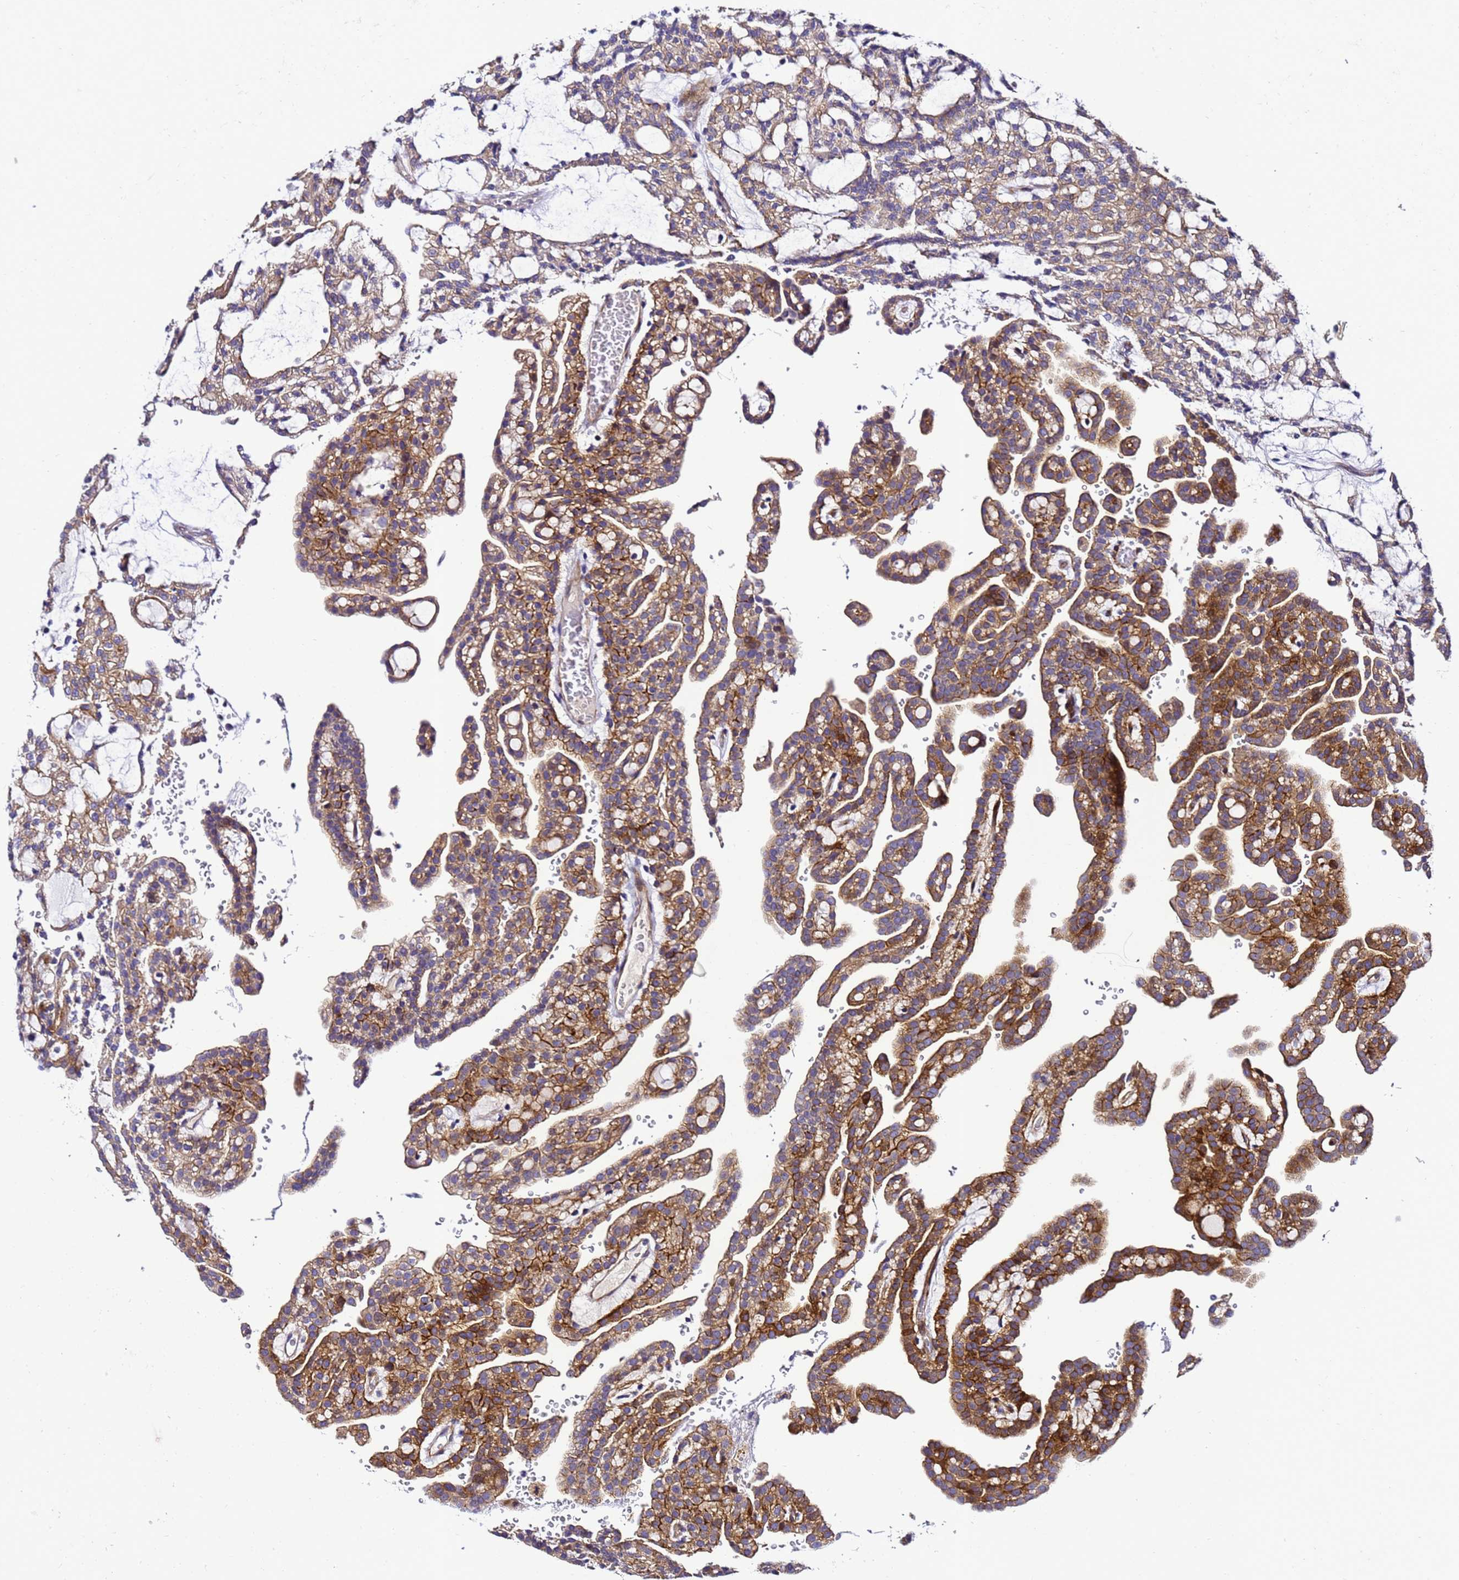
{"staining": {"intensity": "moderate", "quantity": ">75%", "location": "cytoplasmic/membranous"}, "tissue": "renal cancer", "cell_type": "Tumor cells", "image_type": "cancer", "snomed": [{"axis": "morphology", "description": "Adenocarcinoma, NOS"}, {"axis": "topography", "description": "Kidney"}], "caption": "Protein staining displays moderate cytoplasmic/membranous expression in about >75% of tumor cells in adenocarcinoma (renal). The staining was performed using DAB (3,3'-diaminobenzidine) to visualize the protein expression in brown, while the nuclei were stained in blue with hematoxylin (Magnification: 20x).", "gene": "ZNF417", "patient": {"sex": "male", "age": 63}}